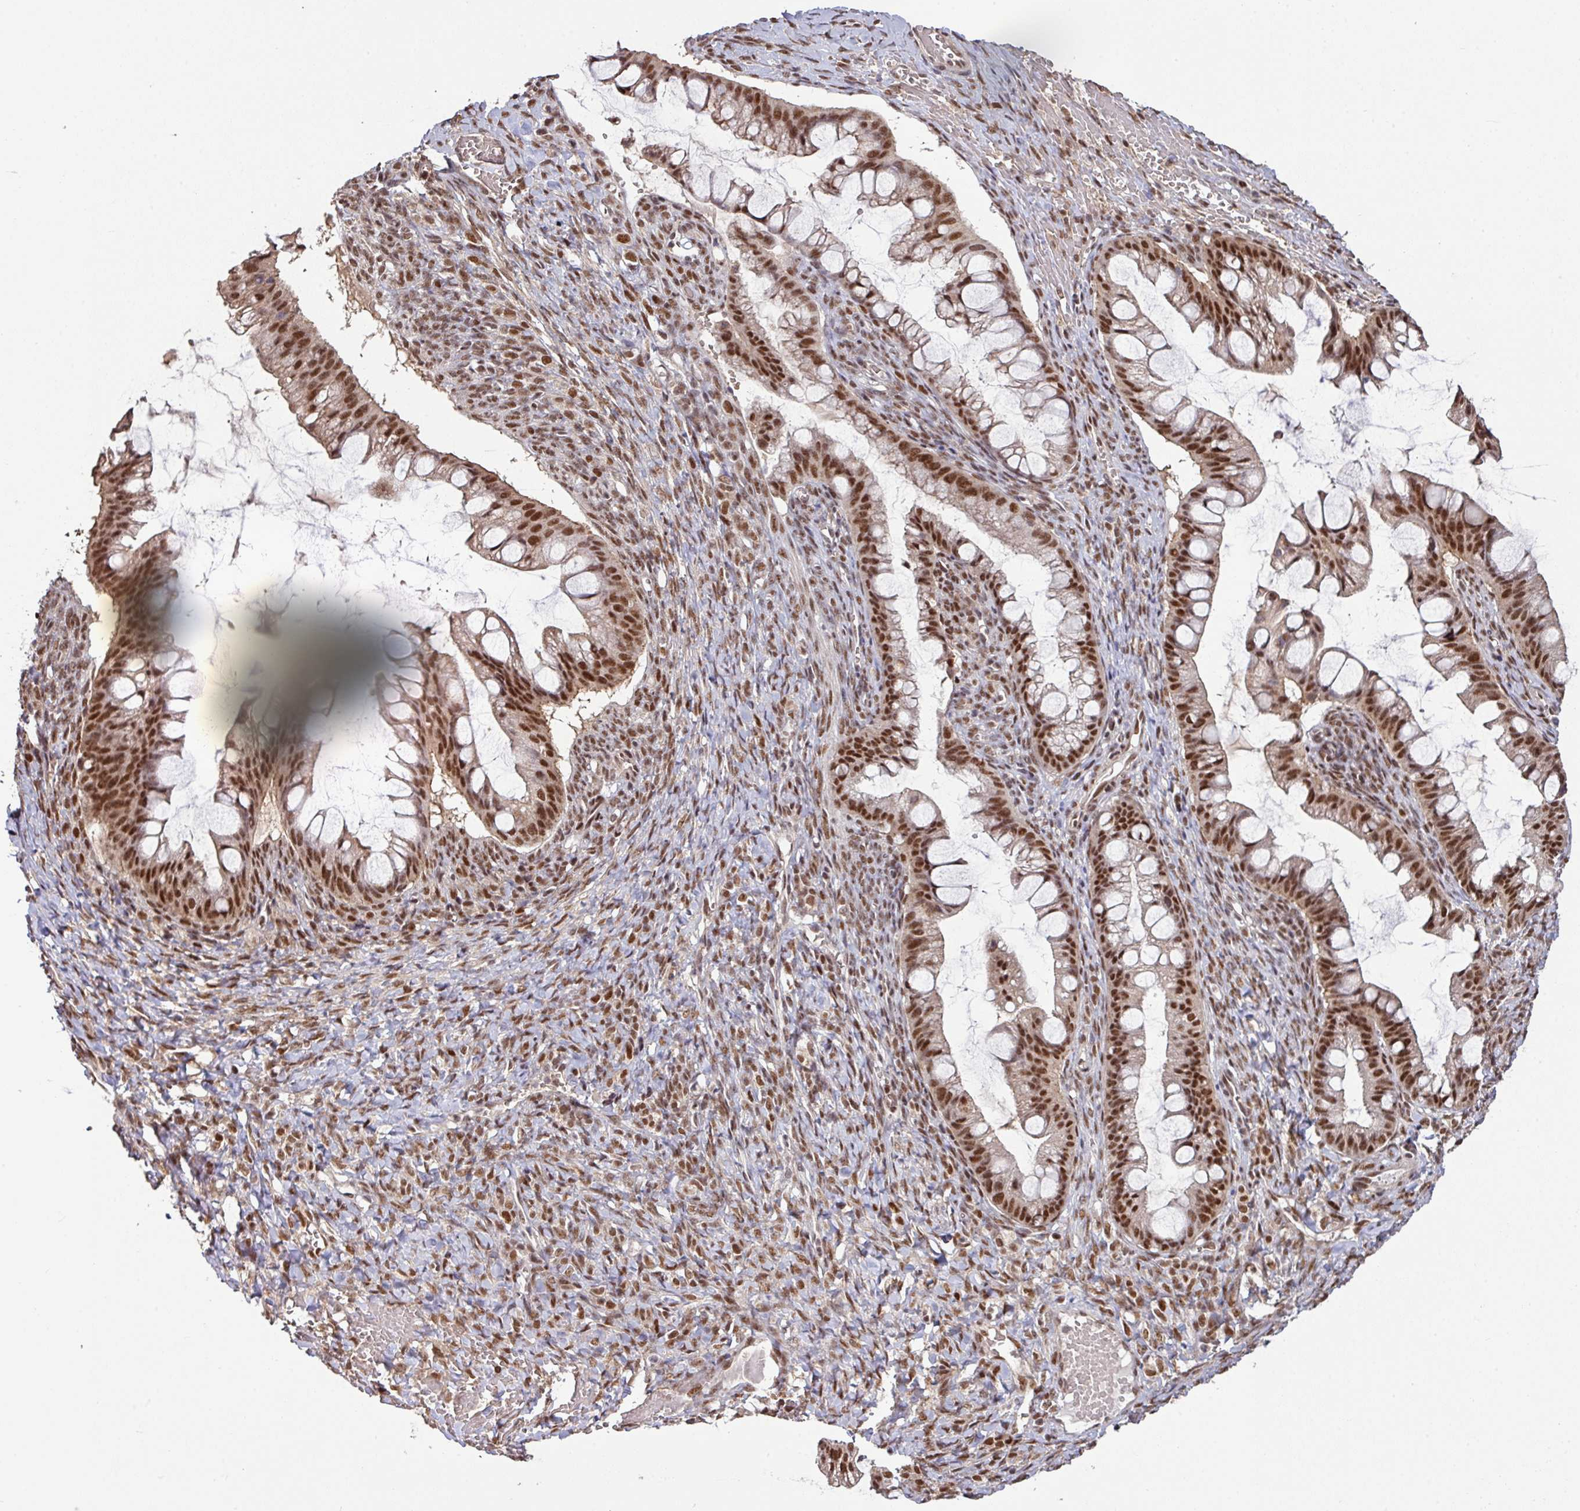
{"staining": {"intensity": "strong", "quantity": ">75%", "location": "nuclear"}, "tissue": "ovarian cancer", "cell_type": "Tumor cells", "image_type": "cancer", "snomed": [{"axis": "morphology", "description": "Cystadenocarcinoma, mucinous, NOS"}, {"axis": "topography", "description": "Ovary"}], "caption": "Brown immunohistochemical staining in human ovarian mucinous cystadenocarcinoma shows strong nuclear expression in approximately >75% of tumor cells.", "gene": "PHF23", "patient": {"sex": "female", "age": 73}}